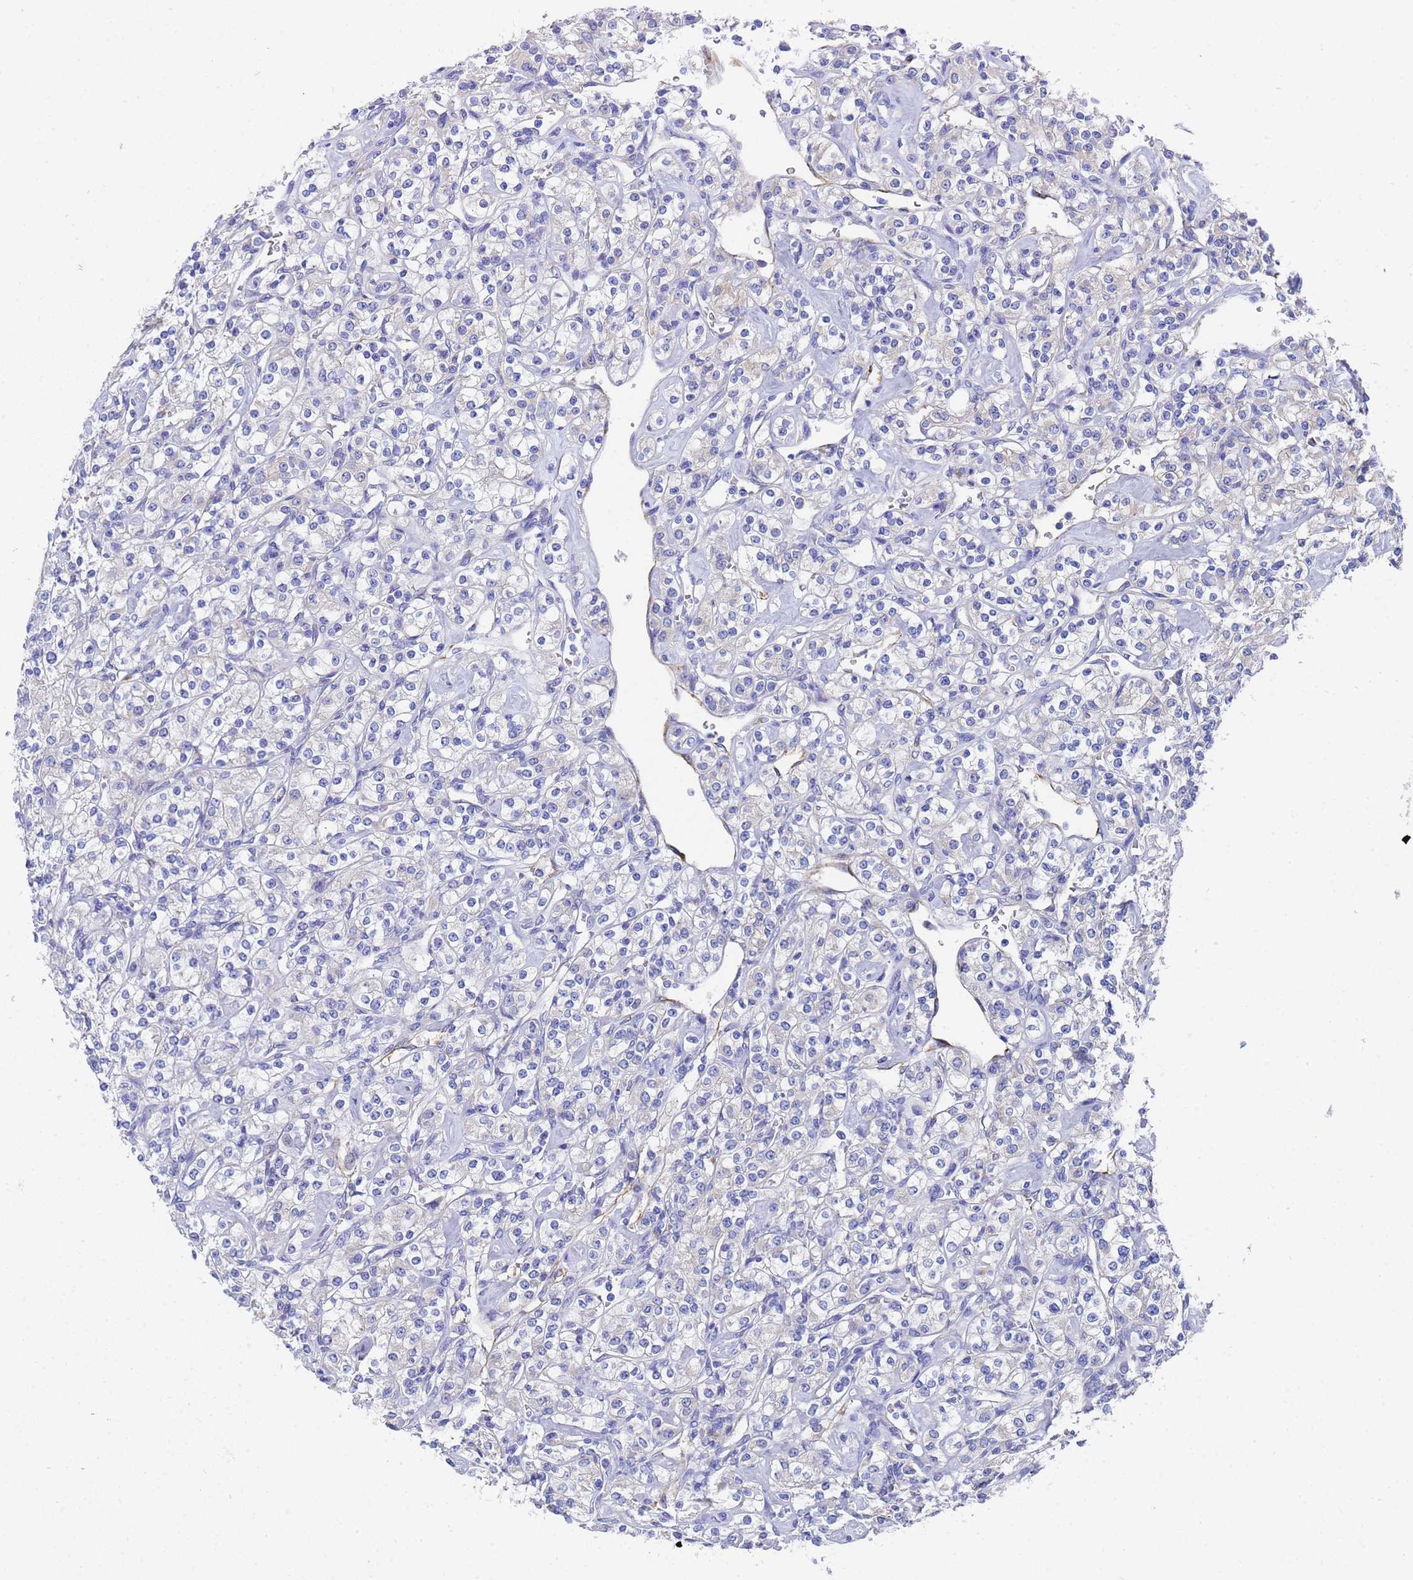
{"staining": {"intensity": "negative", "quantity": "none", "location": "none"}, "tissue": "renal cancer", "cell_type": "Tumor cells", "image_type": "cancer", "snomed": [{"axis": "morphology", "description": "Adenocarcinoma, NOS"}, {"axis": "topography", "description": "Kidney"}], "caption": "Human renal cancer (adenocarcinoma) stained for a protein using IHC displays no staining in tumor cells.", "gene": "TM4SF4", "patient": {"sex": "male", "age": 77}}